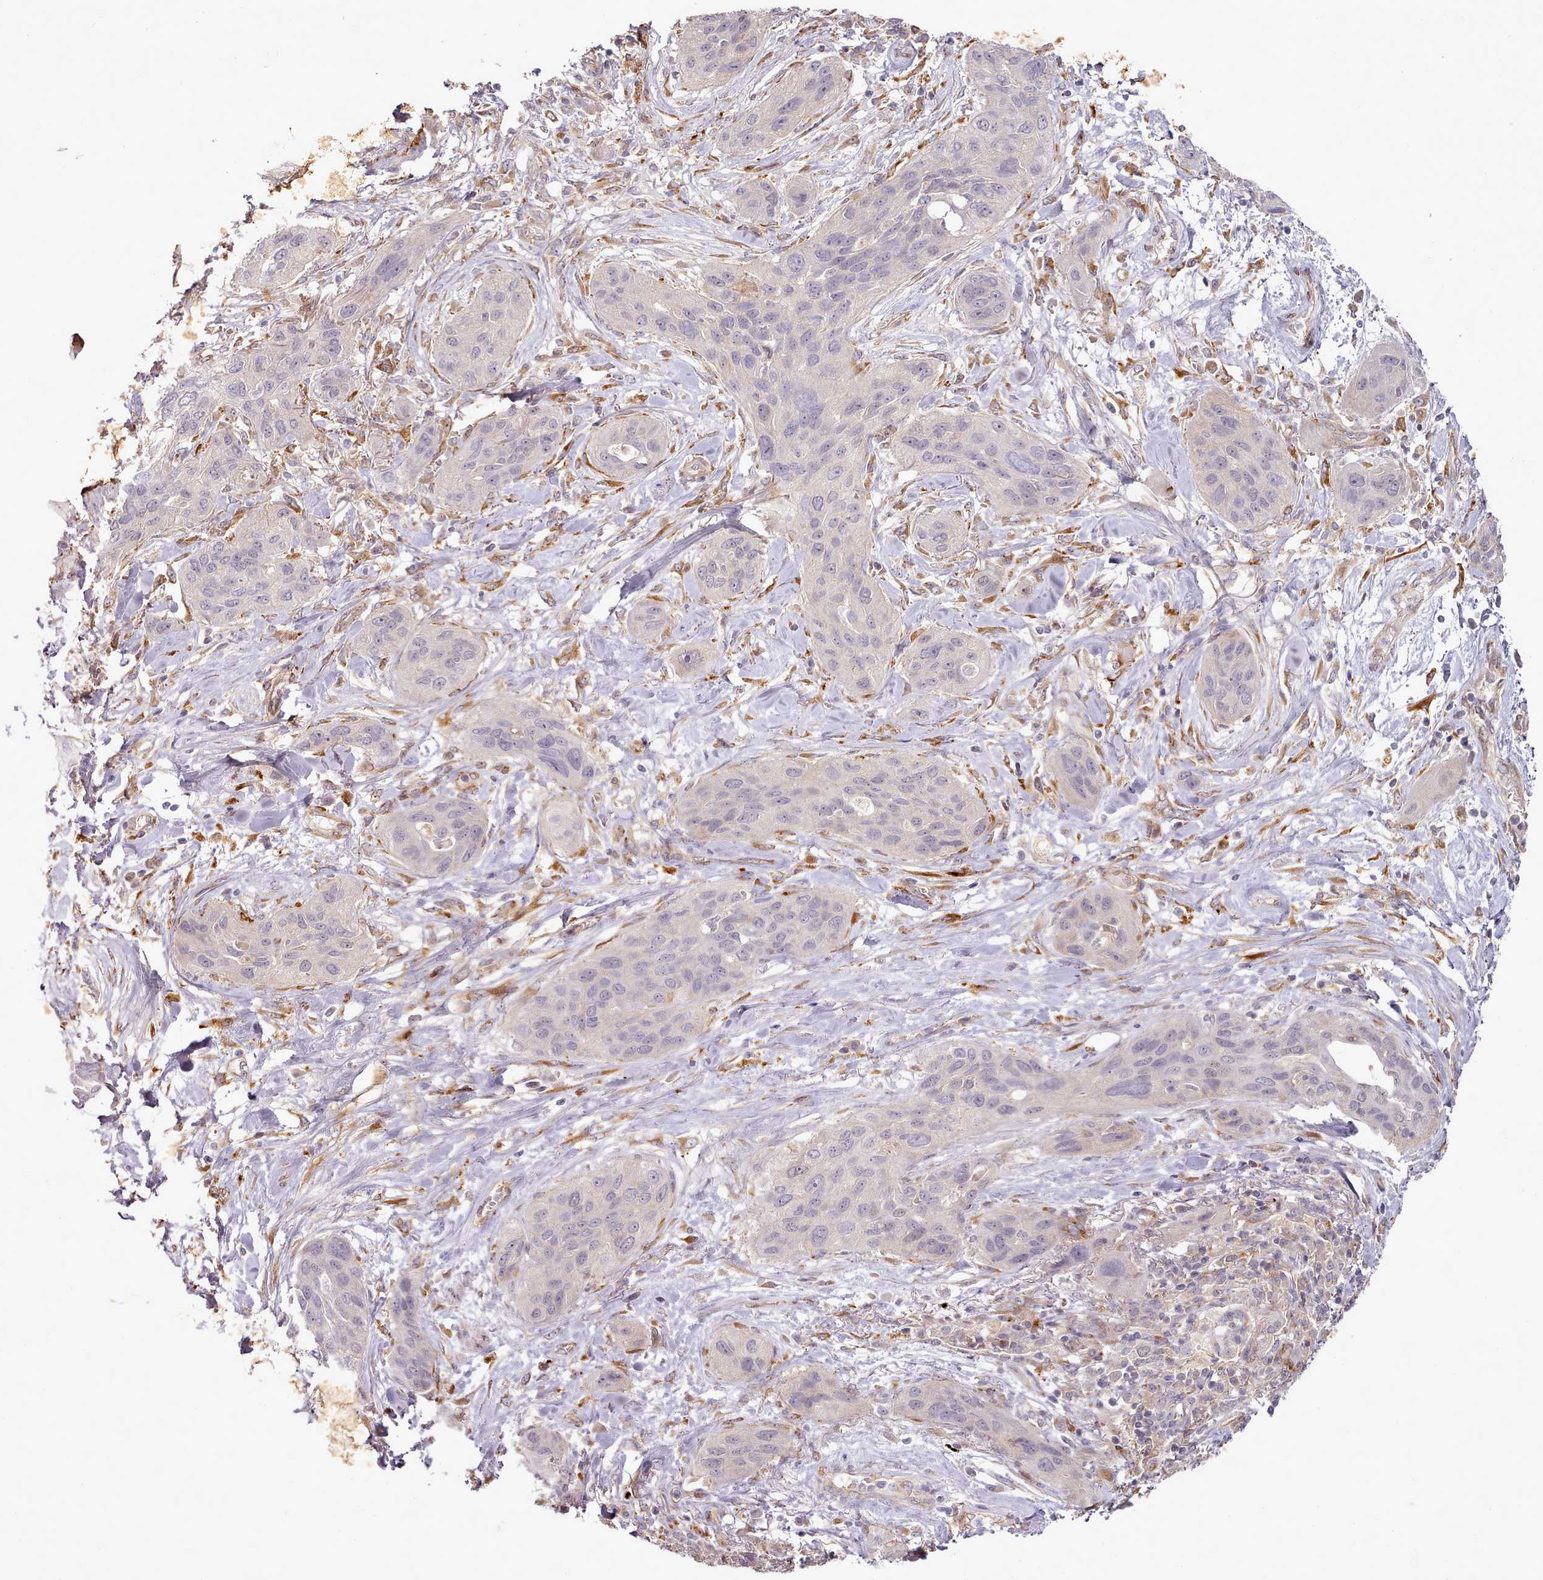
{"staining": {"intensity": "negative", "quantity": "none", "location": "none"}, "tissue": "lung cancer", "cell_type": "Tumor cells", "image_type": "cancer", "snomed": [{"axis": "morphology", "description": "Squamous cell carcinoma, NOS"}, {"axis": "topography", "description": "Lung"}], "caption": "High power microscopy photomicrograph of an immunohistochemistry photomicrograph of lung cancer (squamous cell carcinoma), revealing no significant expression in tumor cells.", "gene": "C1QTNF5", "patient": {"sex": "female", "age": 70}}